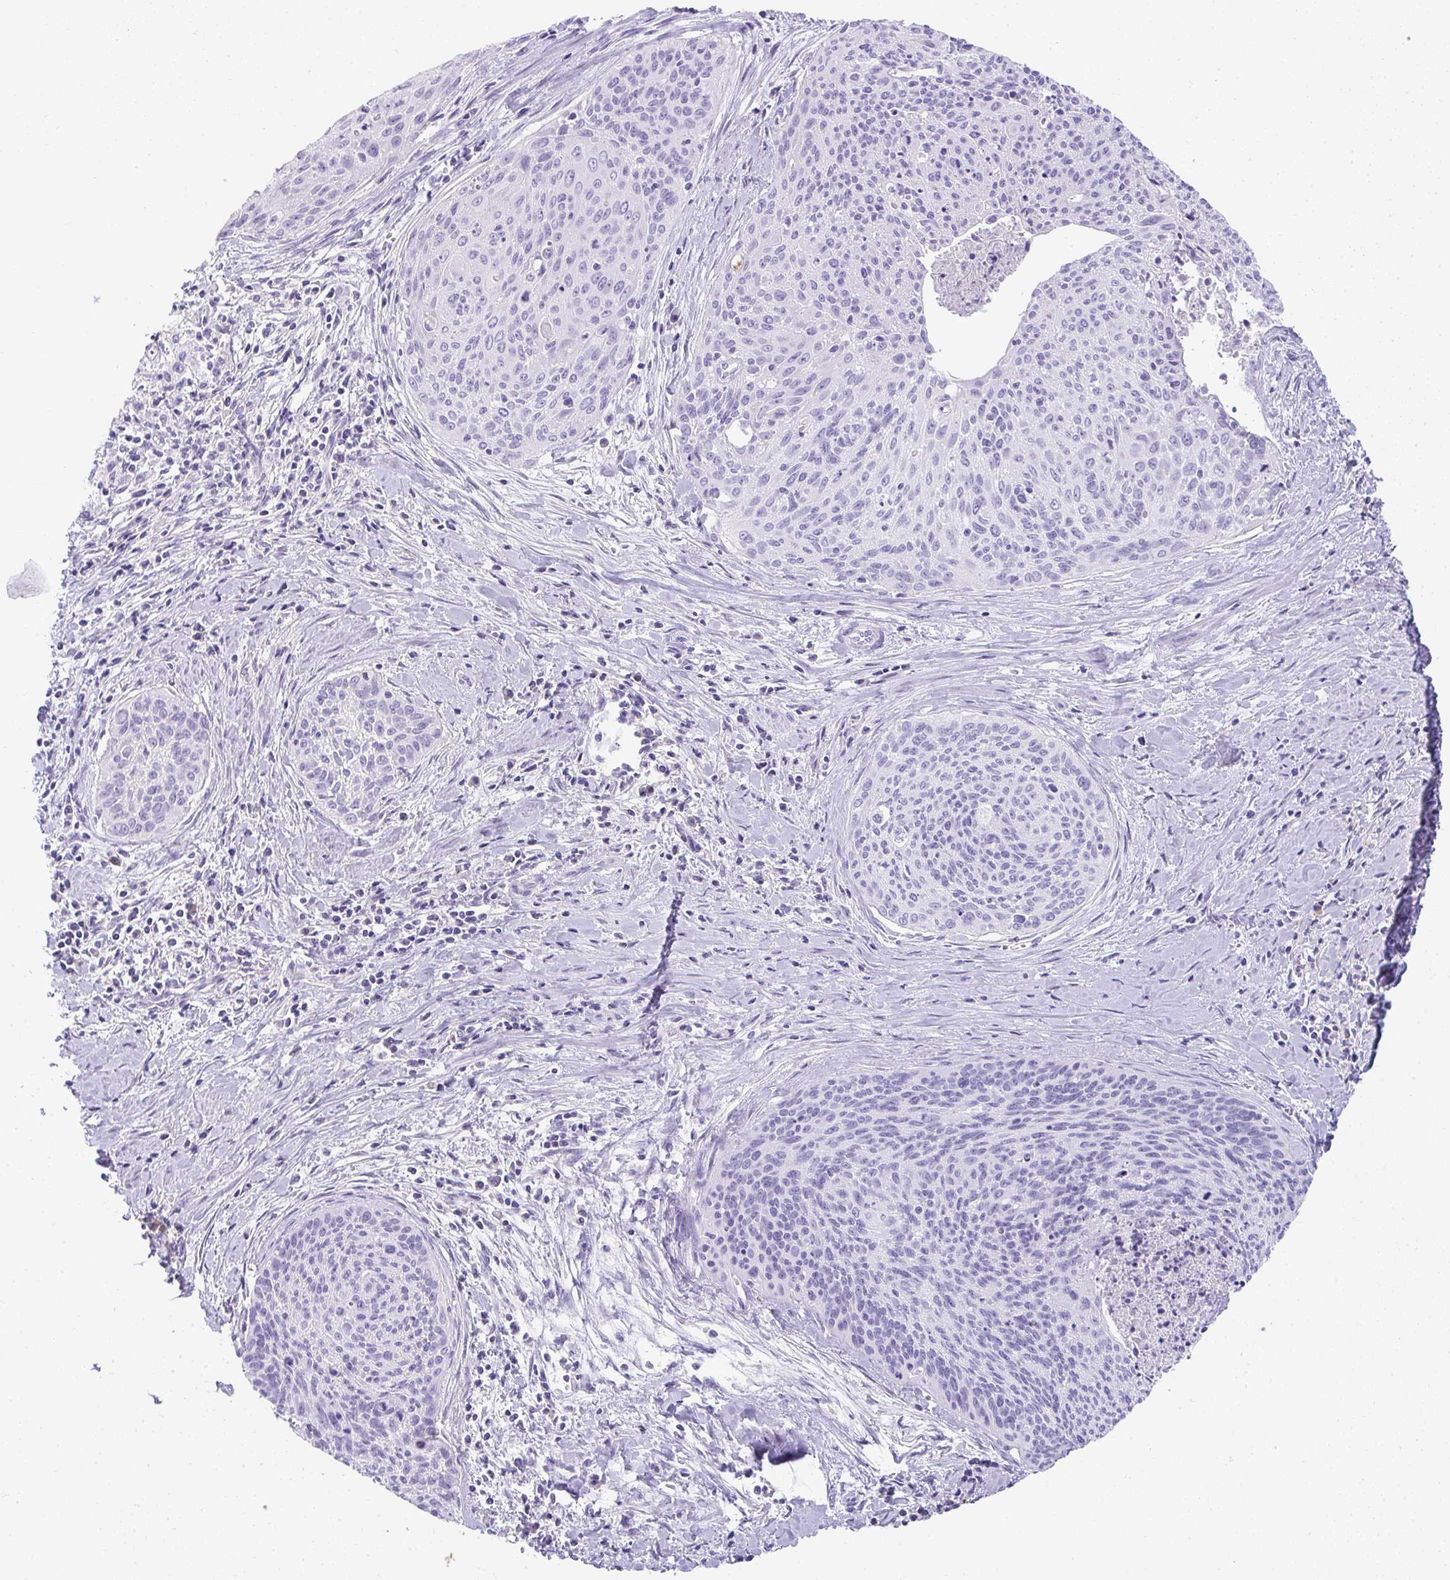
{"staining": {"intensity": "negative", "quantity": "none", "location": "none"}, "tissue": "cervical cancer", "cell_type": "Tumor cells", "image_type": "cancer", "snomed": [{"axis": "morphology", "description": "Squamous cell carcinoma, NOS"}, {"axis": "topography", "description": "Cervix"}], "caption": "The micrograph displays no significant expression in tumor cells of cervical cancer (squamous cell carcinoma).", "gene": "ZSWIM3", "patient": {"sex": "female", "age": 55}}